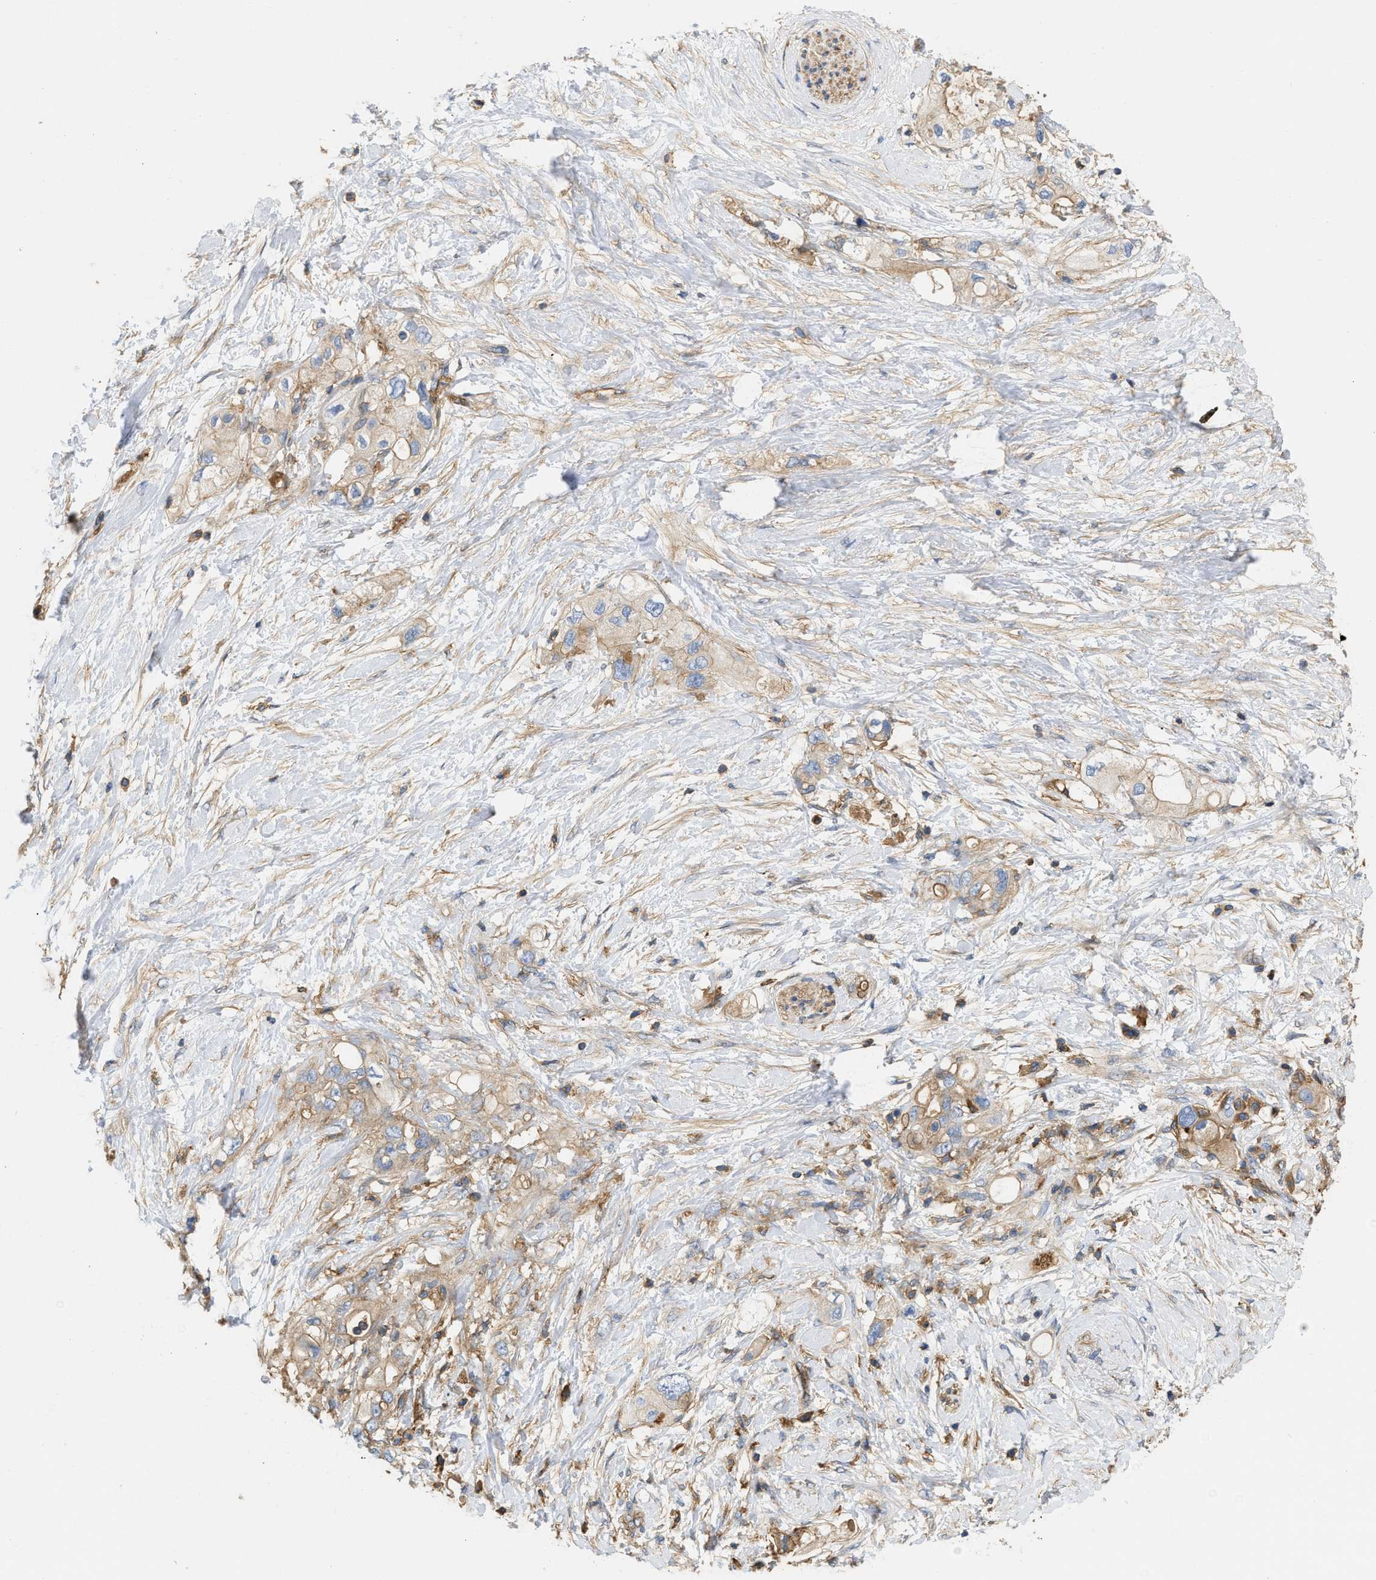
{"staining": {"intensity": "strong", "quantity": "25%-75%", "location": "cytoplasmic/membranous"}, "tissue": "pancreatic cancer", "cell_type": "Tumor cells", "image_type": "cancer", "snomed": [{"axis": "morphology", "description": "Adenocarcinoma, NOS"}, {"axis": "topography", "description": "Pancreas"}], "caption": "DAB (3,3'-diaminobenzidine) immunohistochemical staining of adenocarcinoma (pancreatic) demonstrates strong cytoplasmic/membranous protein staining in approximately 25%-75% of tumor cells.", "gene": "GNB4", "patient": {"sex": "female", "age": 56}}